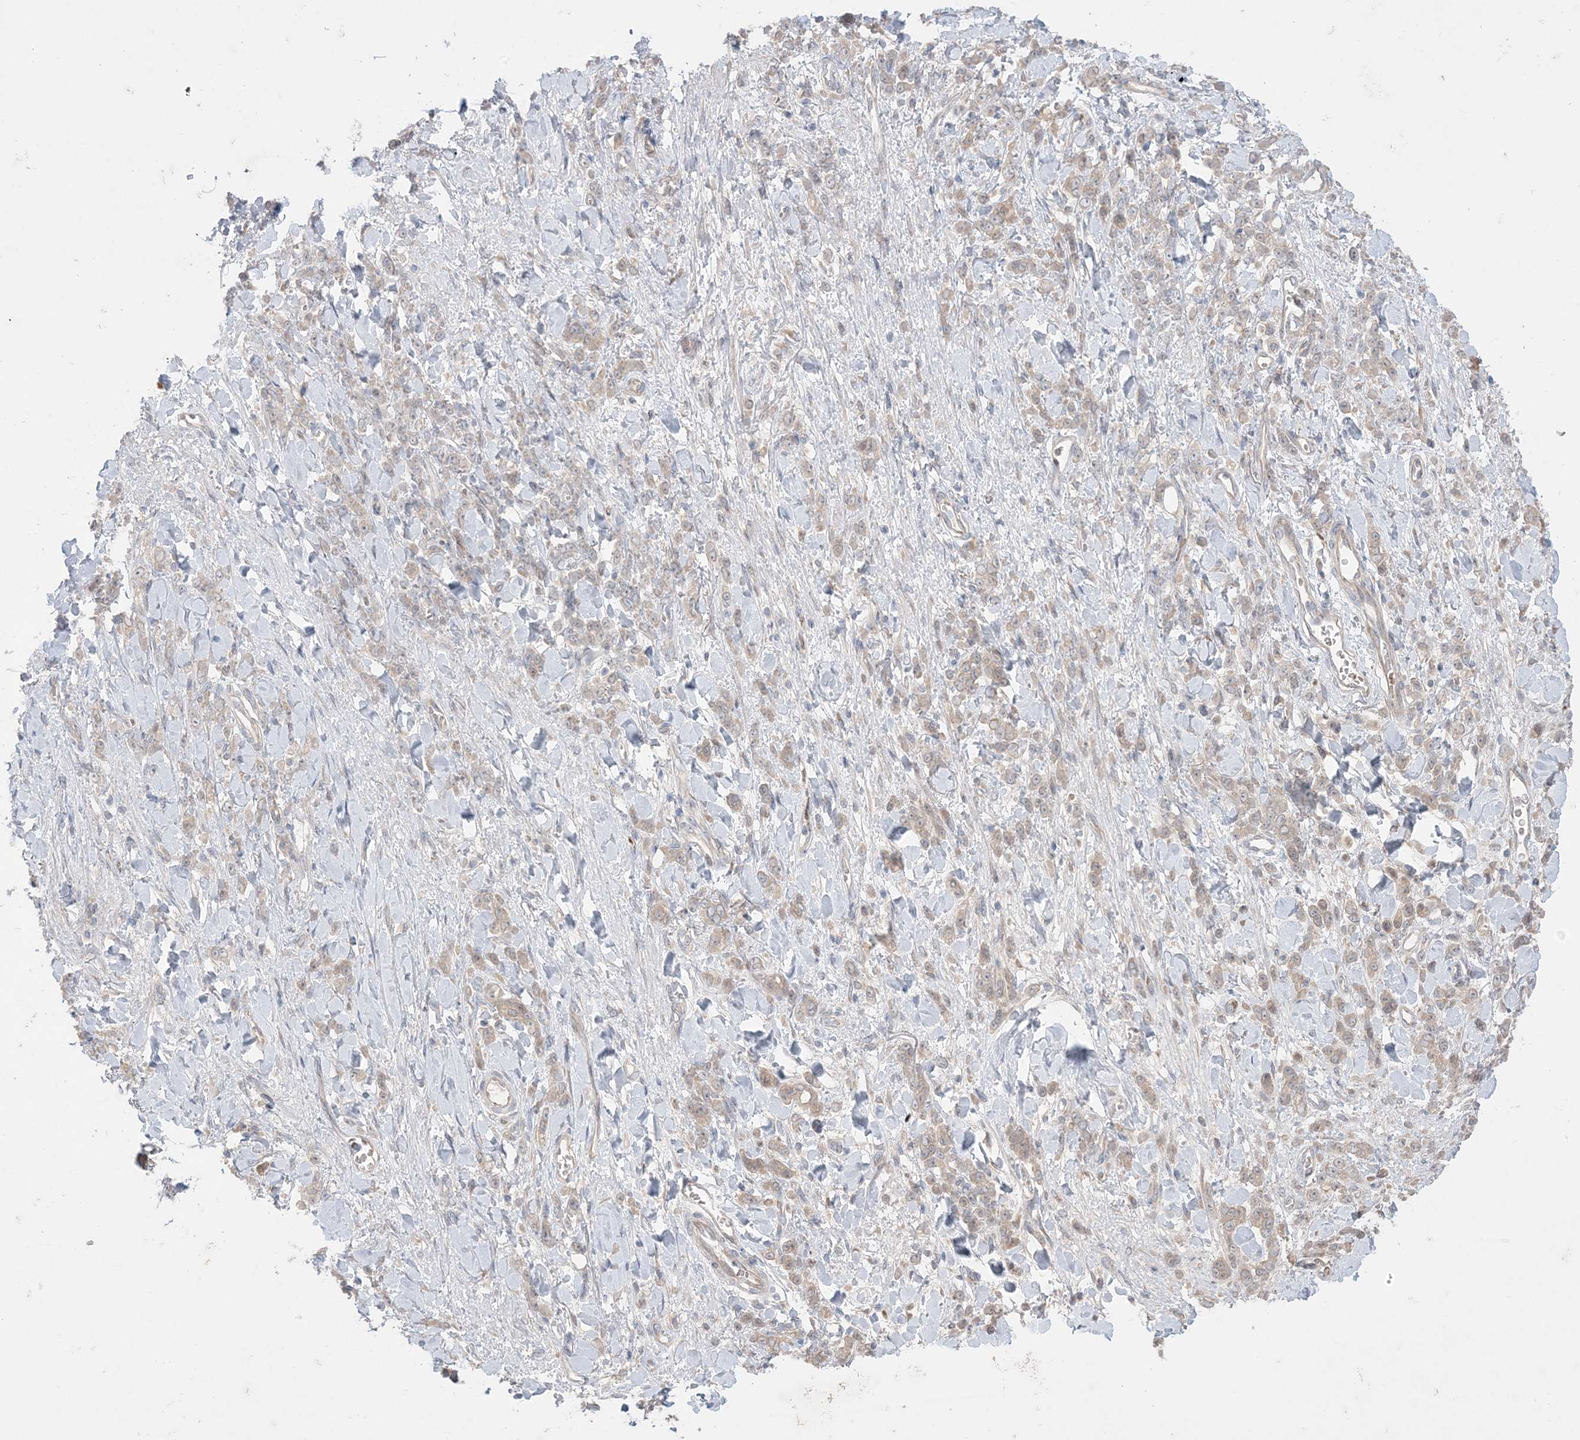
{"staining": {"intensity": "weak", "quantity": ">75%", "location": "cytoplasmic/membranous"}, "tissue": "stomach cancer", "cell_type": "Tumor cells", "image_type": "cancer", "snomed": [{"axis": "morphology", "description": "Normal tissue, NOS"}, {"axis": "morphology", "description": "Adenocarcinoma, NOS"}, {"axis": "topography", "description": "Stomach"}], "caption": "A histopathology image showing weak cytoplasmic/membranous staining in about >75% of tumor cells in stomach cancer (adenocarcinoma), as visualized by brown immunohistochemical staining.", "gene": "MMGT1", "patient": {"sex": "male", "age": 82}}